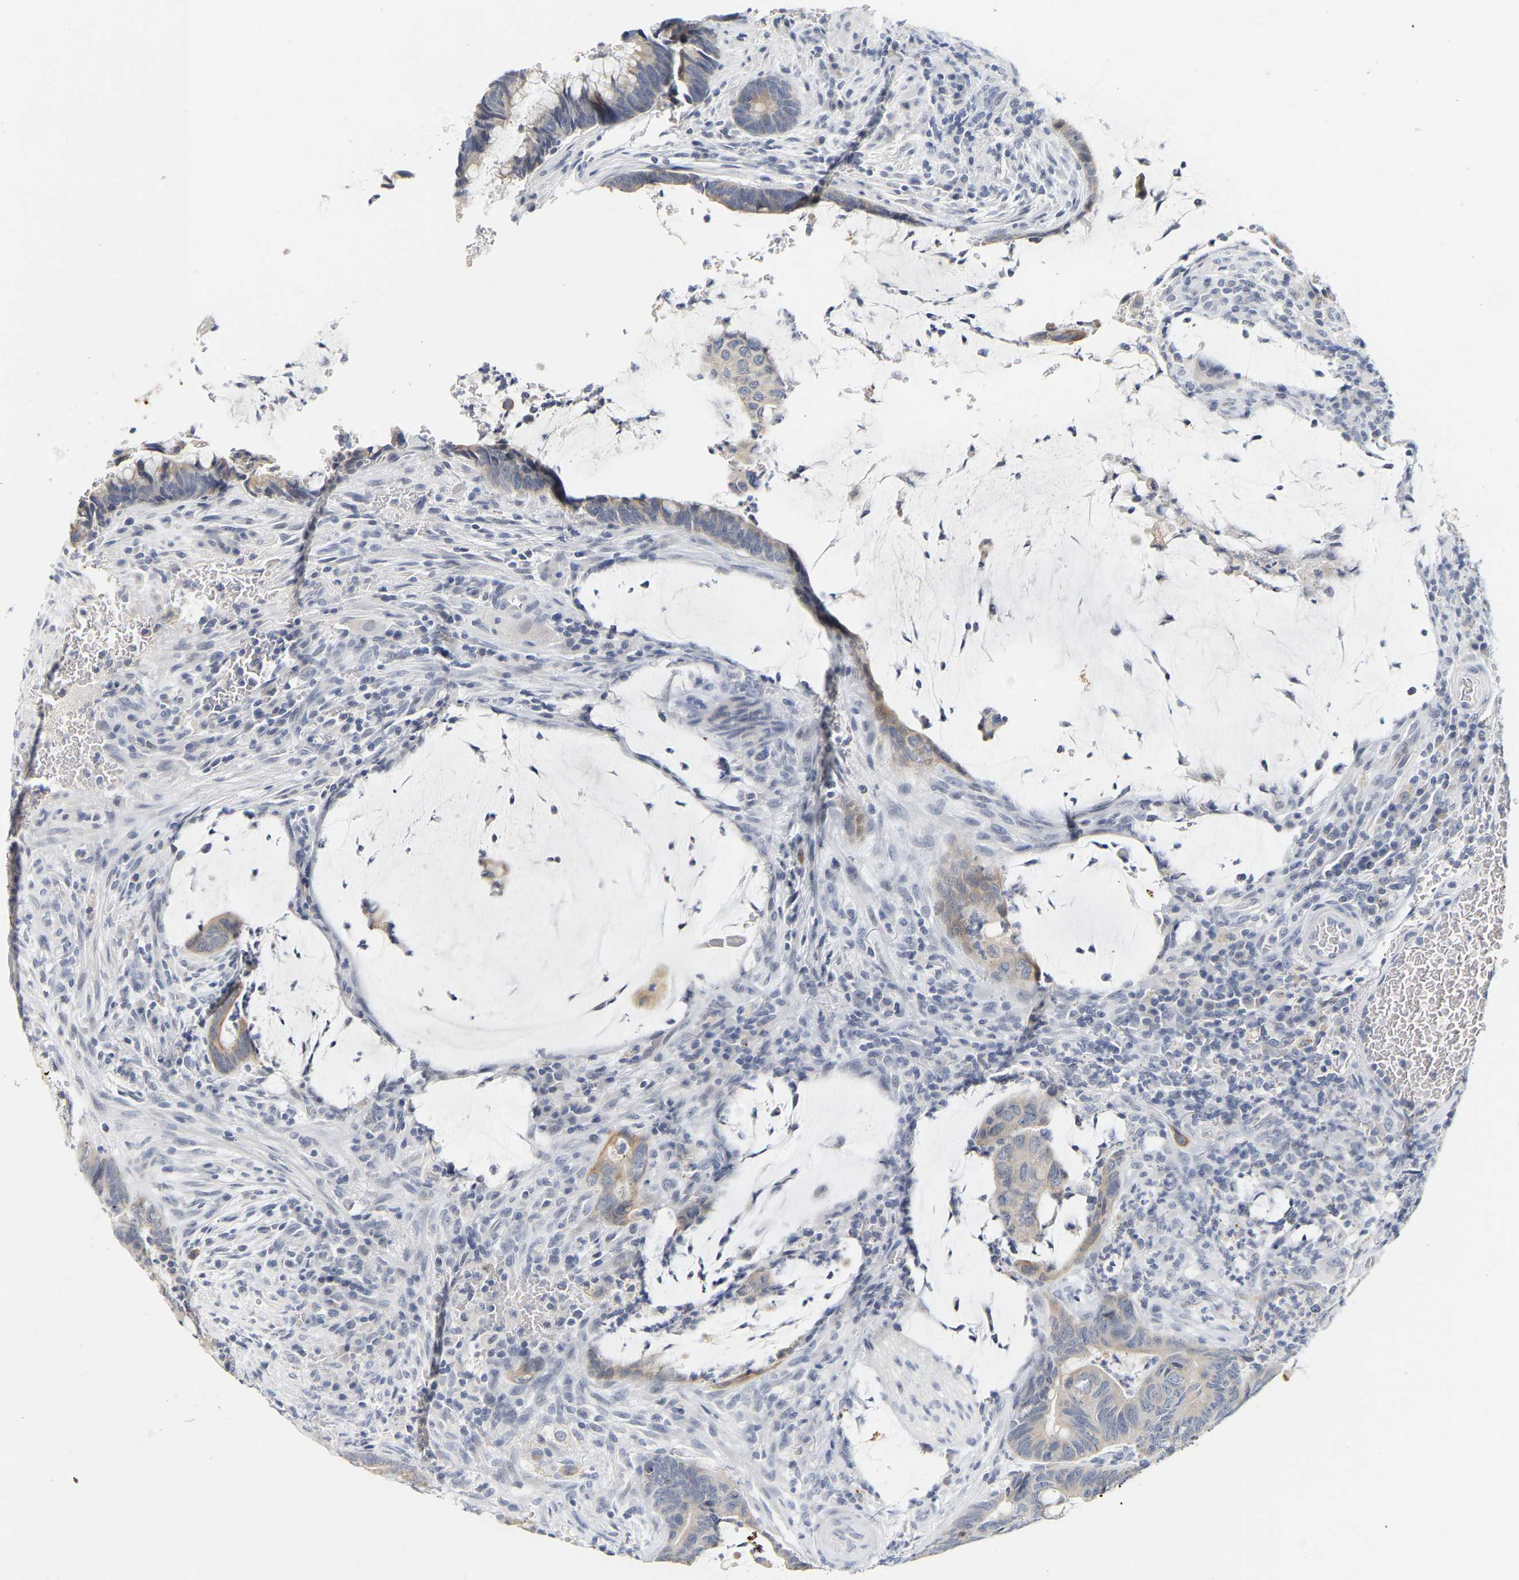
{"staining": {"intensity": "weak", "quantity": "25%-75%", "location": "cytoplasmic/membranous"}, "tissue": "colorectal cancer", "cell_type": "Tumor cells", "image_type": "cancer", "snomed": [{"axis": "morphology", "description": "Normal tissue, NOS"}, {"axis": "morphology", "description": "Adenocarcinoma, NOS"}, {"axis": "topography", "description": "Rectum"}, {"axis": "topography", "description": "Peripheral nerve tissue"}], "caption": "Immunohistochemical staining of human colorectal cancer reveals low levels of weak cytoplasmic/membranous expression in about 25%-75% of tumor cells. (DAB (3,3'-diaminobenzidine) = brown stain, brightfield microscopy at high magnification).", "gene": "KRT76", "patient": {"sex": "male", "age": 92}}